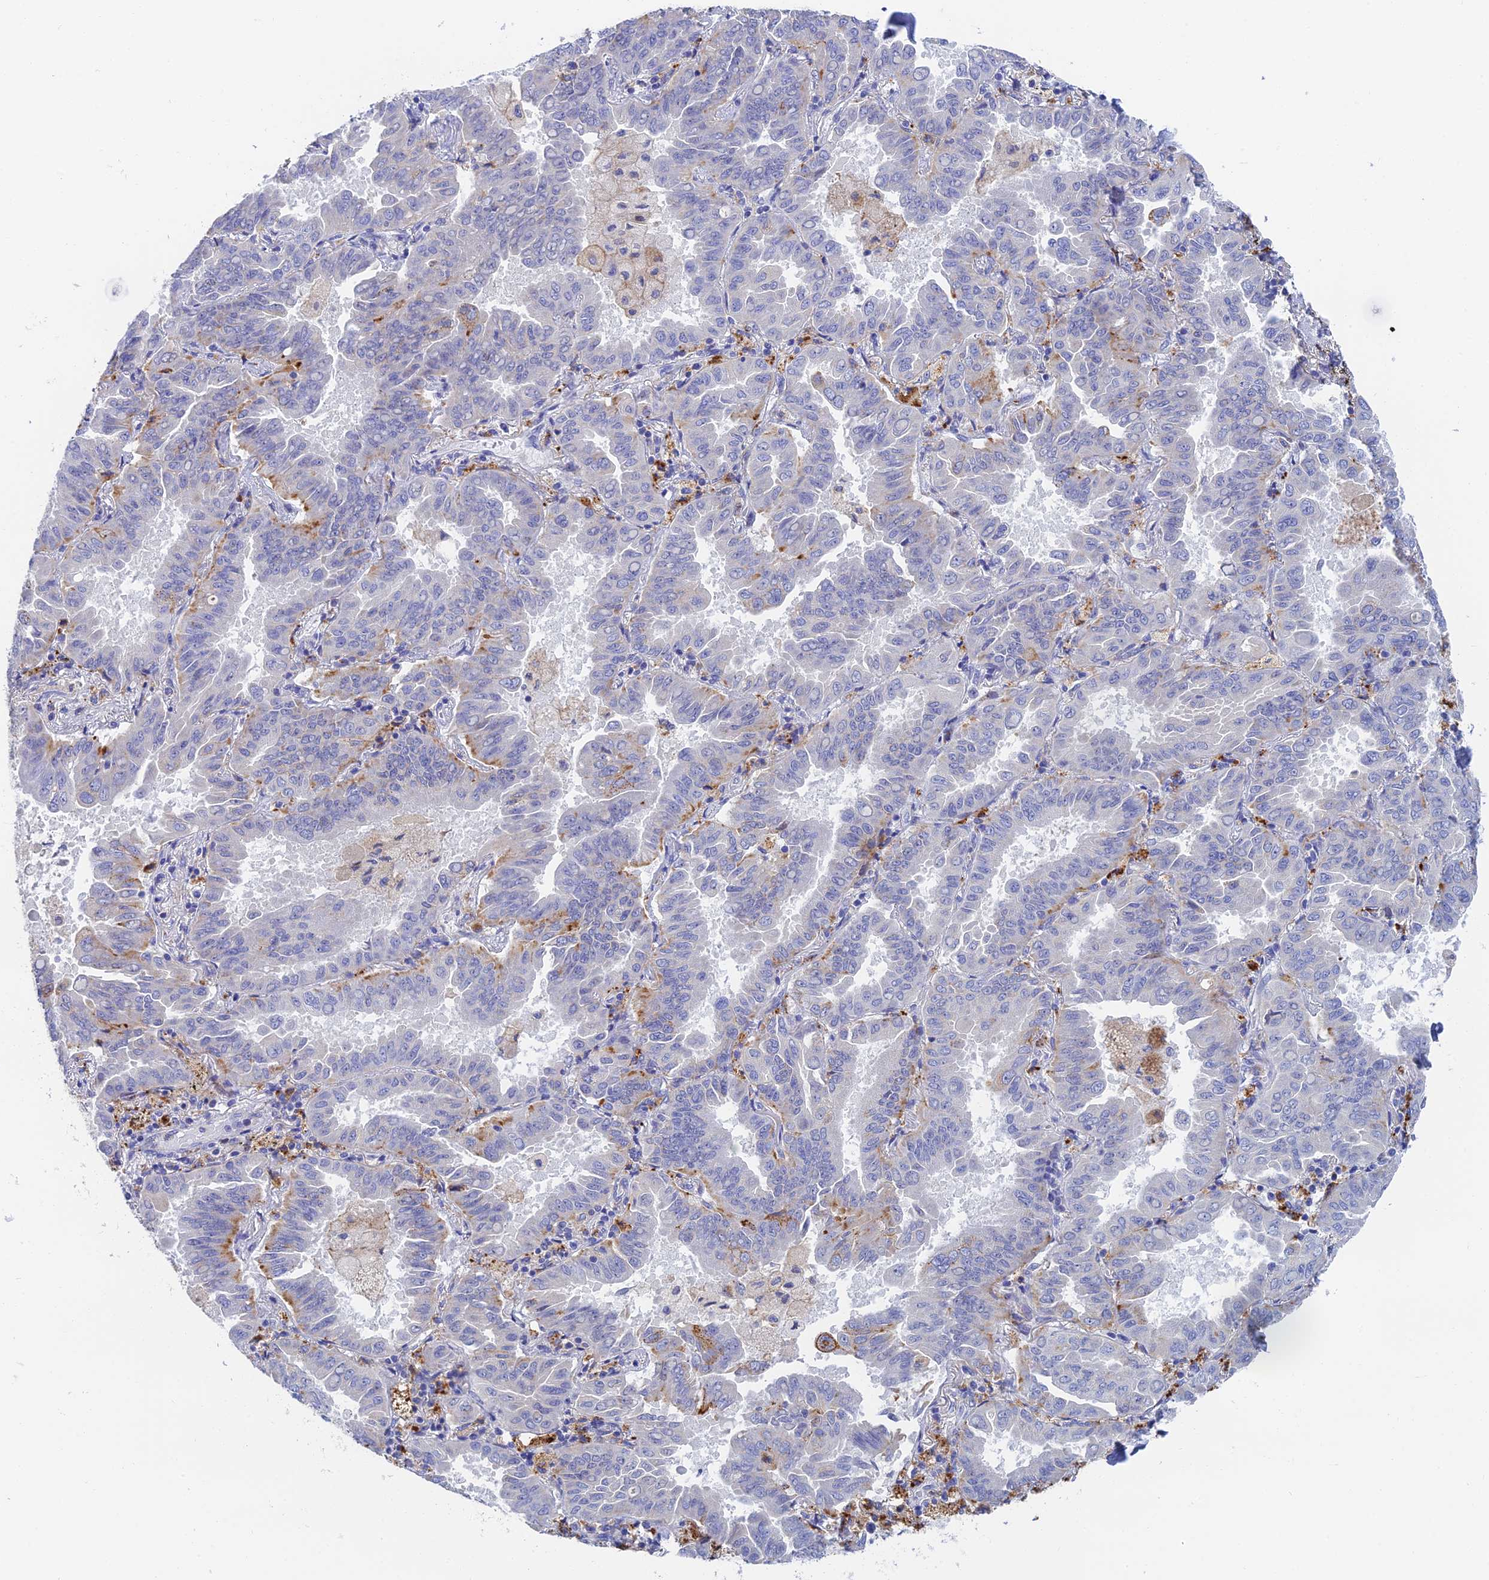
{"staining": {"intensity": "negative", "quantity": "none", "location": "none"}, "tissue": "lung cancer", "cell_type": "Tumor cells", "image_type": "cancer", "snomed": [{"axis": "morphology", "description": "Adenocarcinoma, NOS"}, {"axis": "topography", "description": "Lung"}], "caption": "High power microscopy photomicrograph of an IHC histopathology image of lung cancer, revealing no significant expression in tumor cells.", "gene": "RPGRIP1L", "patient": {"sex": "male", "age": 64}}